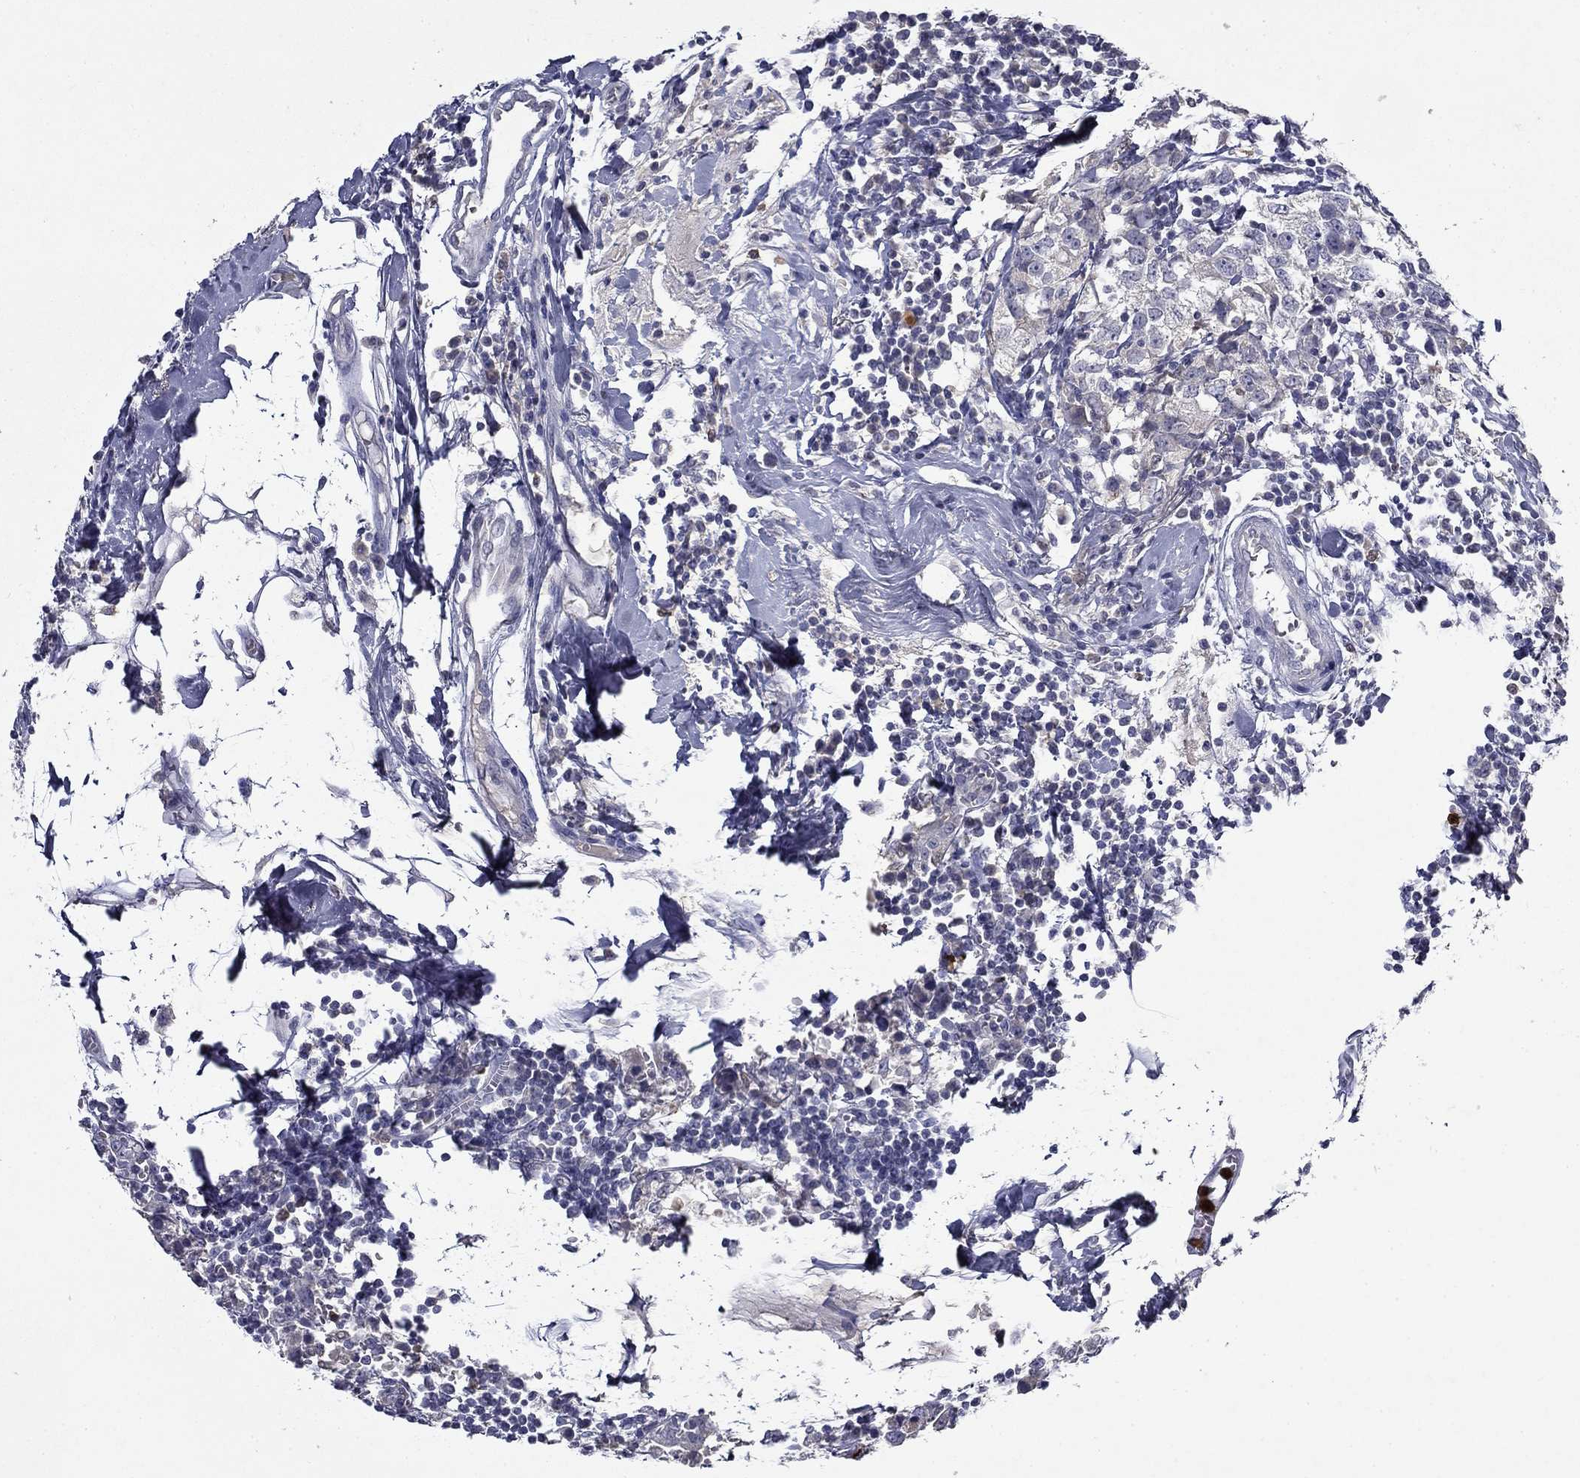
{"staining": {"intensity": "negative", "quantity": "none", "location": "none"}, "tissue": "breast cancer", "cell_type": "Tumor cells", "image_type": "cancer", "snomed": [{"axis": "morphology", "description": "Duct carcinoma"}, {"axis": "topography", "description": "Breast"}], "caption": "Immunohistochemistry (IHC) photomicrograph of intraductal carcinoma (breast) stained for a protein (brown), which displays no positivity in tumor cells.", "gene": "IRF5", "patient": {"sex": "female", "age": 30}}